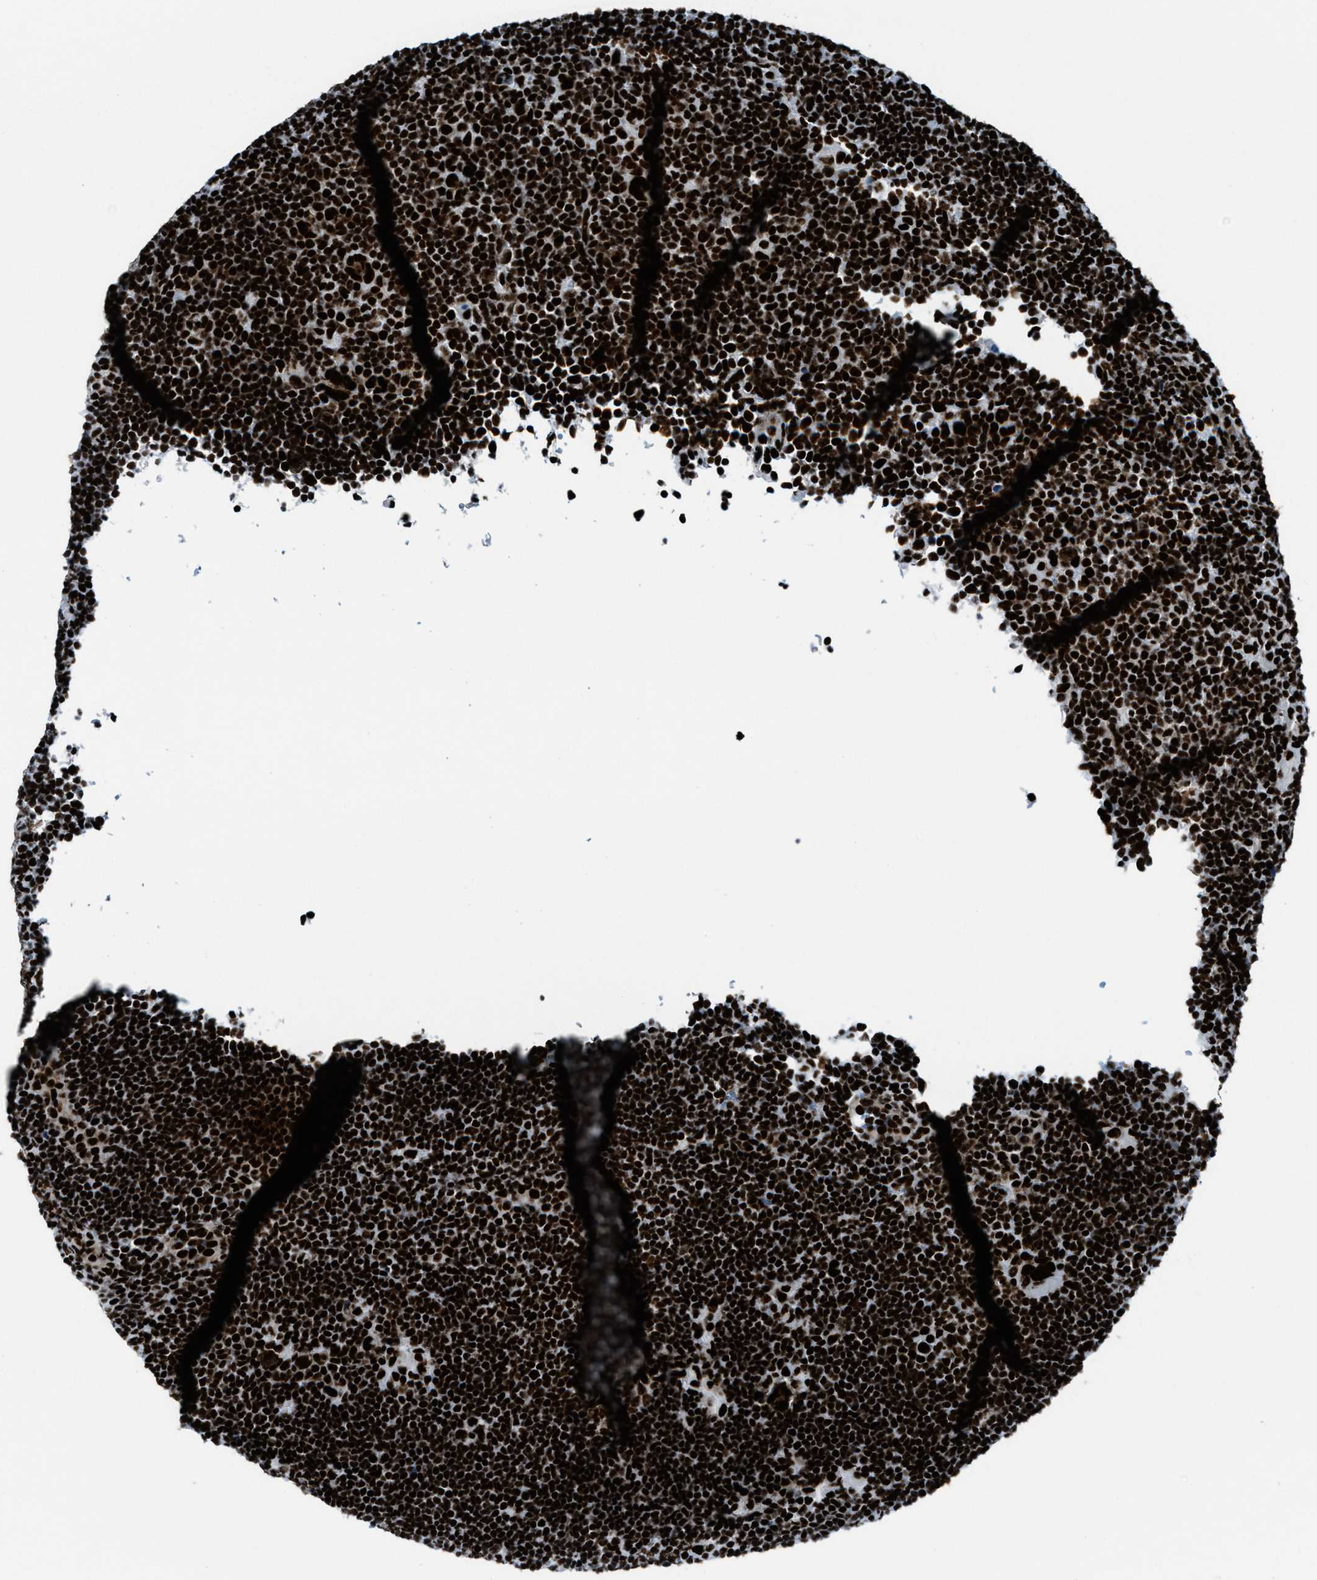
{"staining": {"intensity": "strong", "quantity": ">75%", "location": "nuclear"}, "tissue": "lymphoma", "cell_type": "Tumor cells", "image_type": "cancer", "snomed": [{"axis": "morphology", "description": "Hodgkin's disease, NOS"}, {"axis": "topography", "description": "Lymph node"}], "caption": "A brown stain labels strong nuclear expression of a protein in lymphoma tumor cells.", "gene": "NONO", "patient": {"sex": "female", "age": 57}}